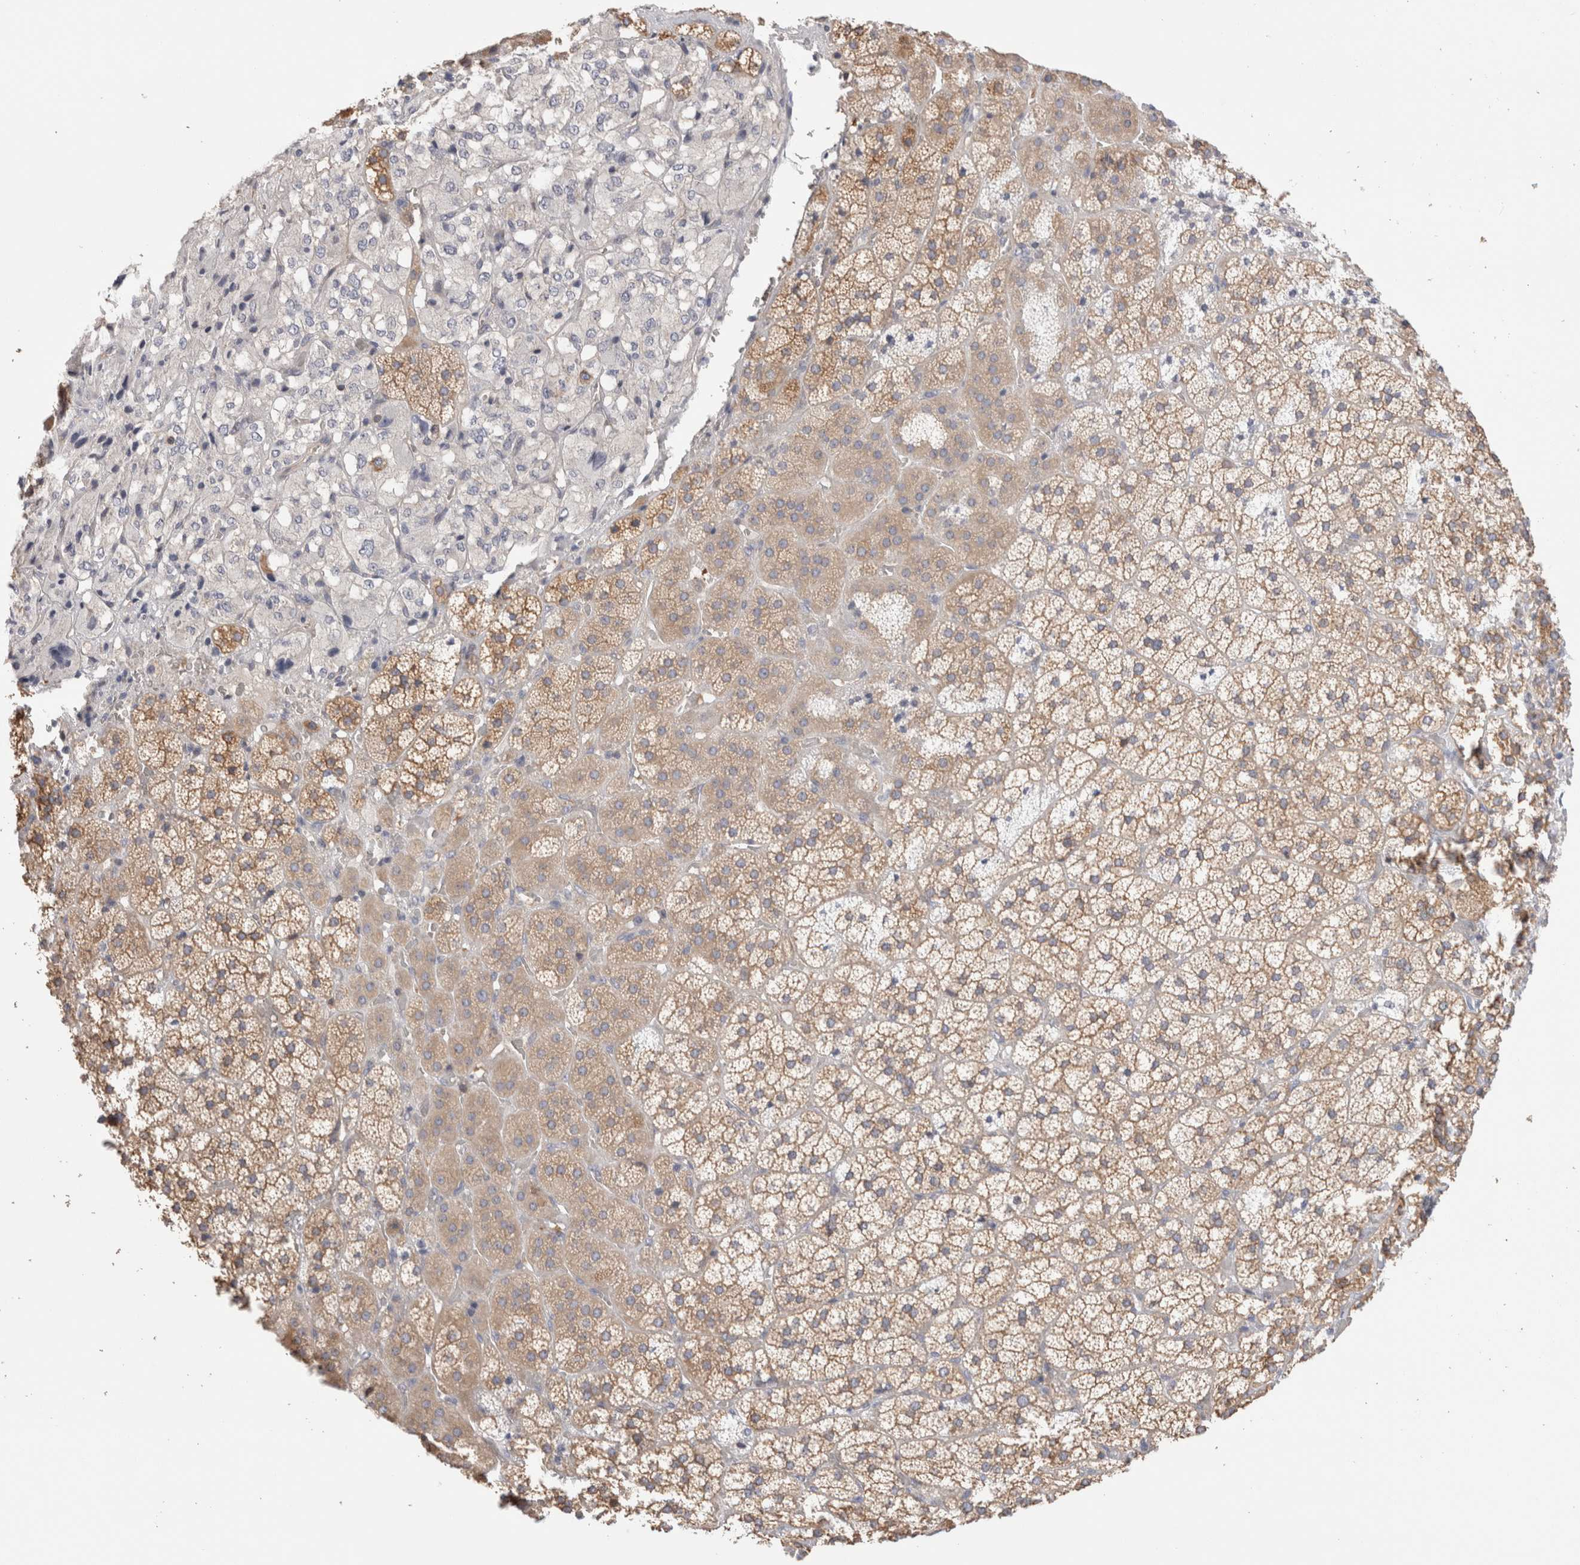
{"staining": {"intensity": "moderate", "quantity": ">75%", "location": "cytoplasmic/membranous"}, "tissue": "adrenal gland", "cell_type": "Glandular cells", "image_type": "normal", "snomed": [{"axis": "morphology", "description": "Normal tissue, NOS"}, {"axis": "topography", "description": "Adrenal gland"}], "caption": "Brown immunohistochemical staining in benign human adrenal gland displays moderate cytoplasmic/membranous staining in about >75% of glandular cells. The protein is stained brown, and the nuclei are stained in blue (DAB IHC with brightfield microscopy, high magnification).", "gene": "CAPN2", "patient": {"sex": "female", "age": 44}}